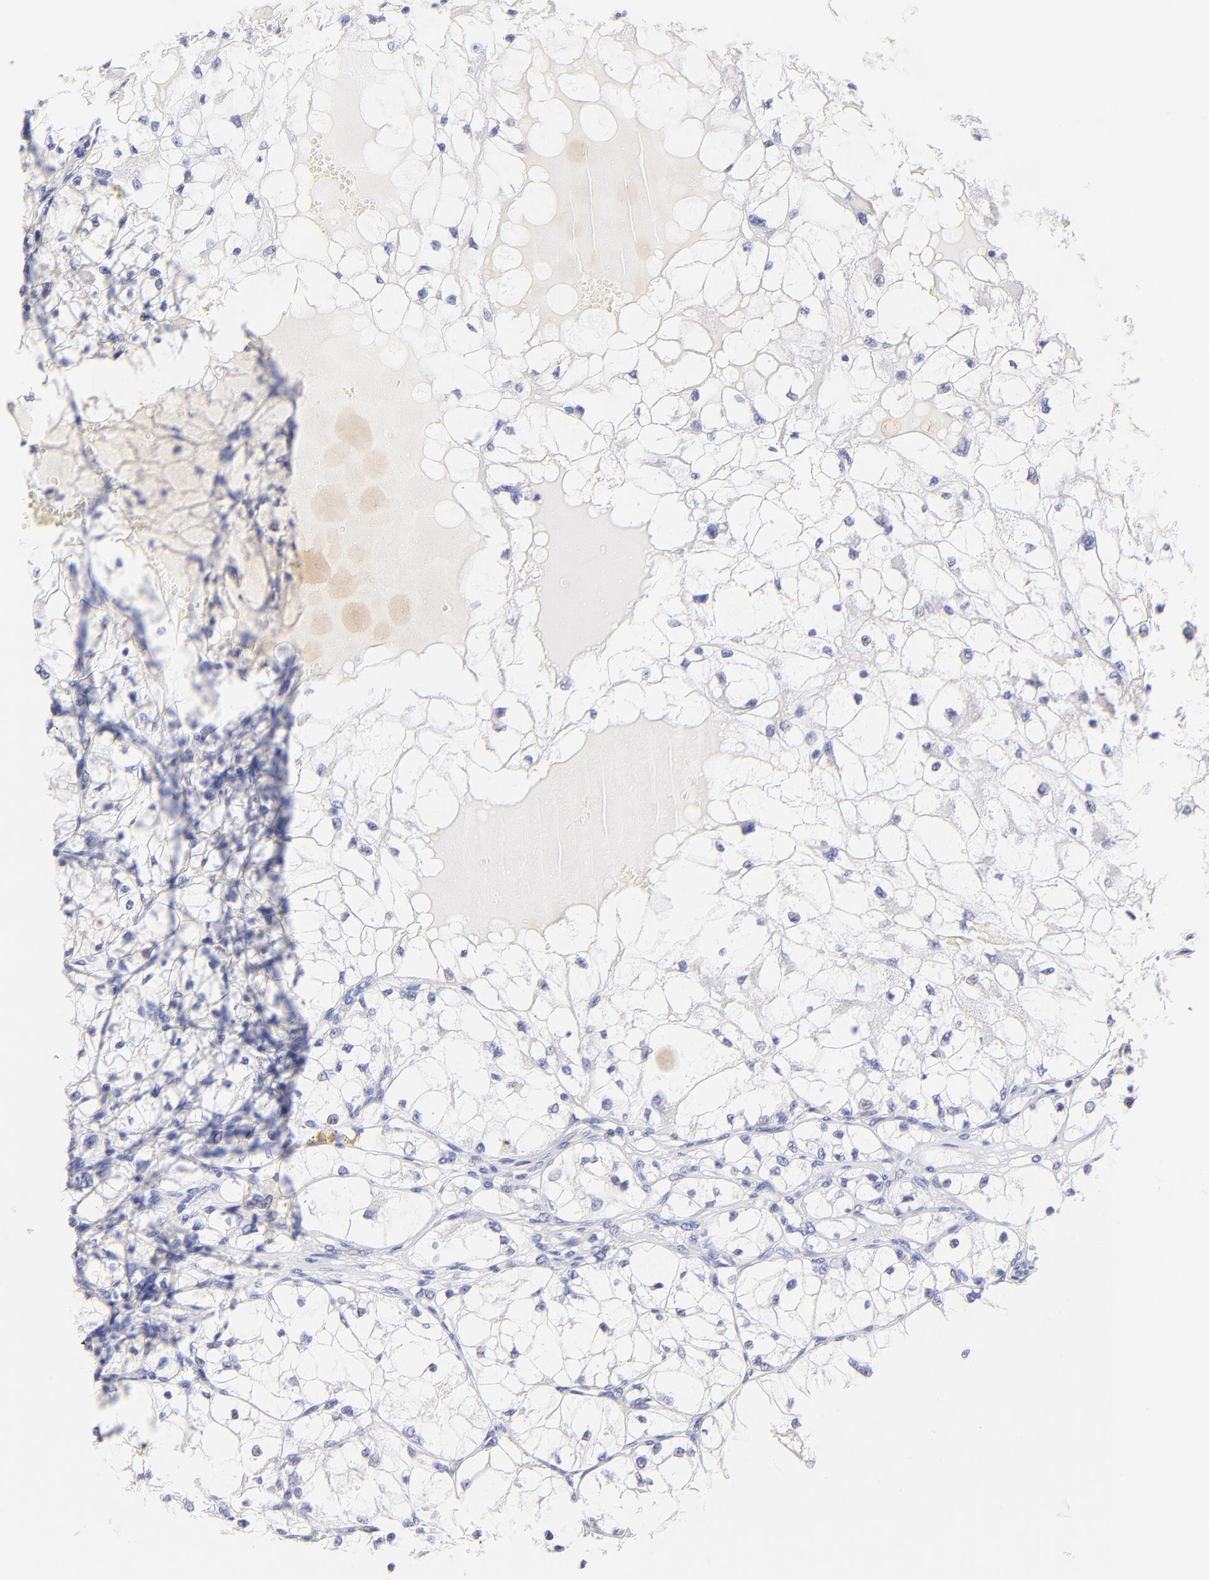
{"staining": {"intensity": "negative", "quantity": "none", "location": "none"}, "tissue": "renal cancer", "cell_type": "Tumor cells", "image_type": "cancer", "snomed": [{"axis": "morphology", "description": "Adenocarcinoma, NOS"}, {"axis": "topography", "description": "Kidney"}], "caption": "Human renal adenocarcinoma stained for a protein using immunohistochemistry (IHC) shows no positivity in tumor cells.", "gene": "RAB3A", "patient": {"sex": "male", "age": 61}}